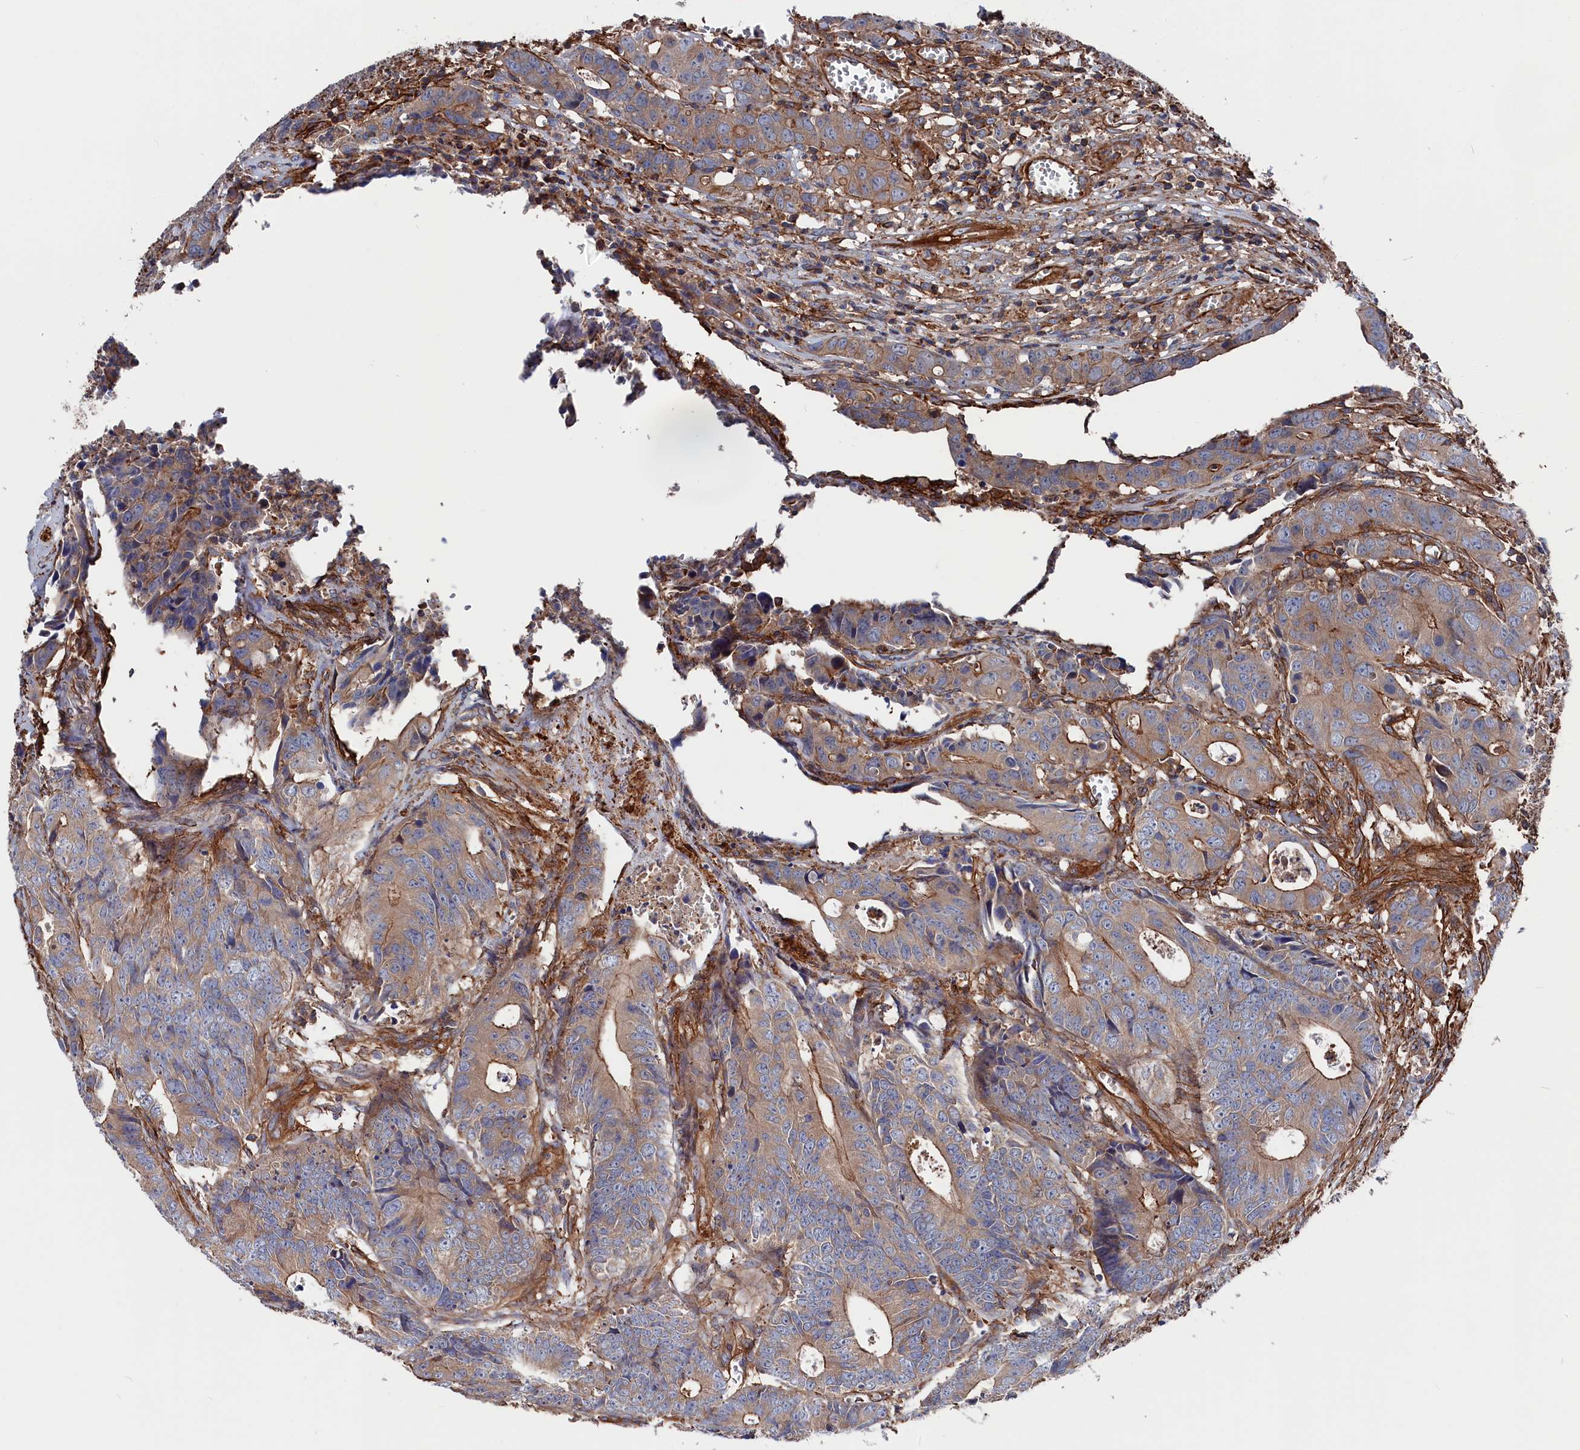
{"staining": {"intensity": "moderate", "quantity": "25%-75%", "location": "cytoplasmic/membranous"}, "tissue": "colorectal cancer", "cell_type": "Tumor cells", "image_type": "cancer", "snomed": [{"axis": "morphology", "description": "Adenocarcinoma, NOS"}, {"axis": "topography", "description": "Colon"}], "caption": "Immunohistochemistry (IHC) of human adenocarcinoma (colorectal) reveals medium levels of moderate cytoplasmic/membranous staining in approximately 25%-75% of tumor cells. (Brightfield microscopy of DAB IHC at high magnification).", "gene": "LDHD", "patient": {"sex": "female", "age": 57}}